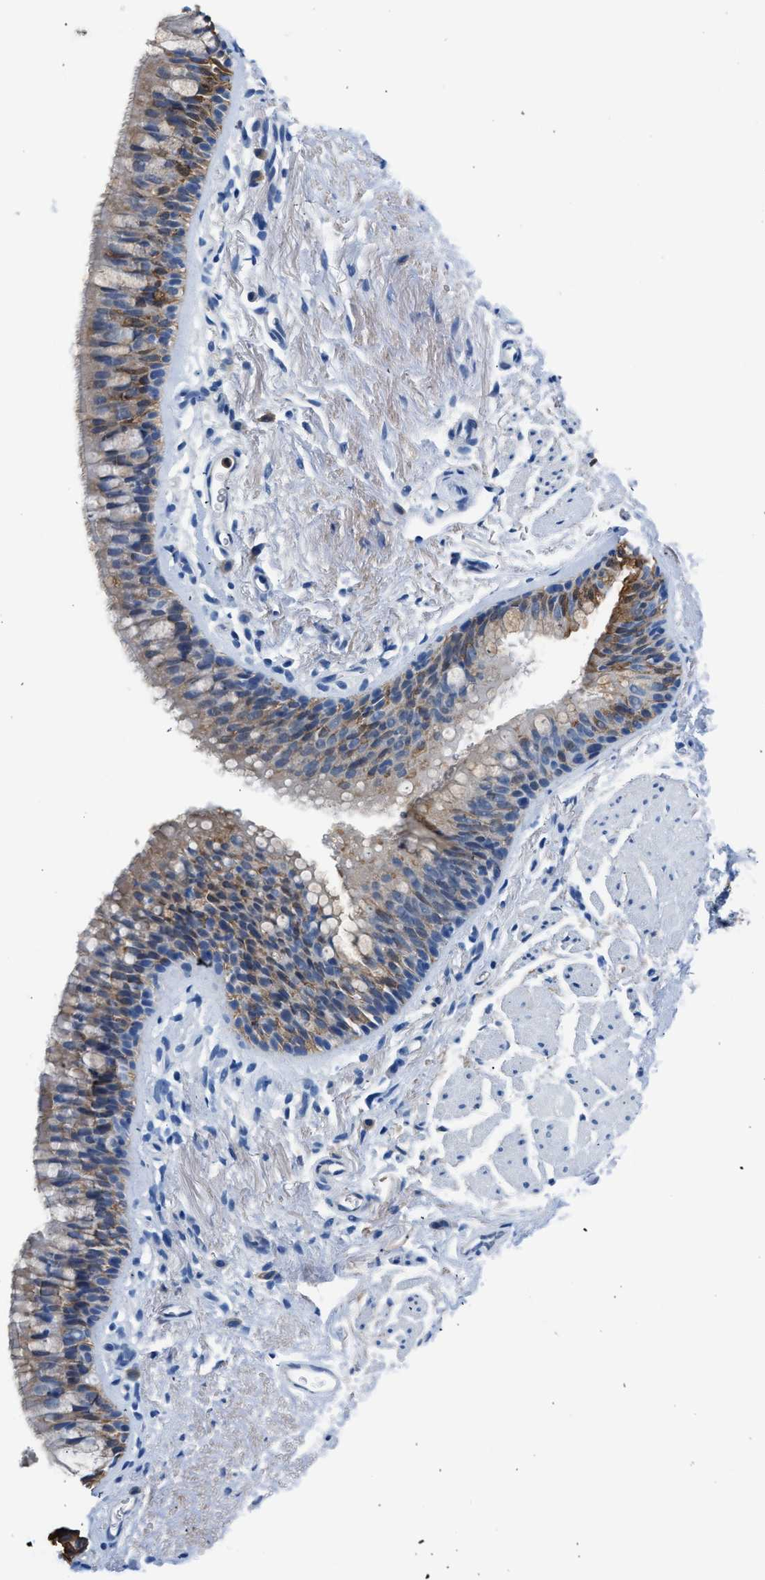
{"staining": {"intensity": "negative", "quantity": "none", "location": "none"}, "tissue": "adipose tissue", "cell_type": "Adipocytes", "image_type": "normal", "snomed": [{"axis": "morphology", "description": "Normal tissue, NOS"}, {"axis": "topography", "description": "Cartilage tissue"}, {"axis": "topography", "description": "Bronchus"}], "caption": "DAB (3,3'-diaminobenzidine) immunohistochemical staining of unremarkable adipose tissue demonstrates no significant staining in adipocytes.", "gene": "FADS6", "patient": {"sex": "female", "age": 53}}